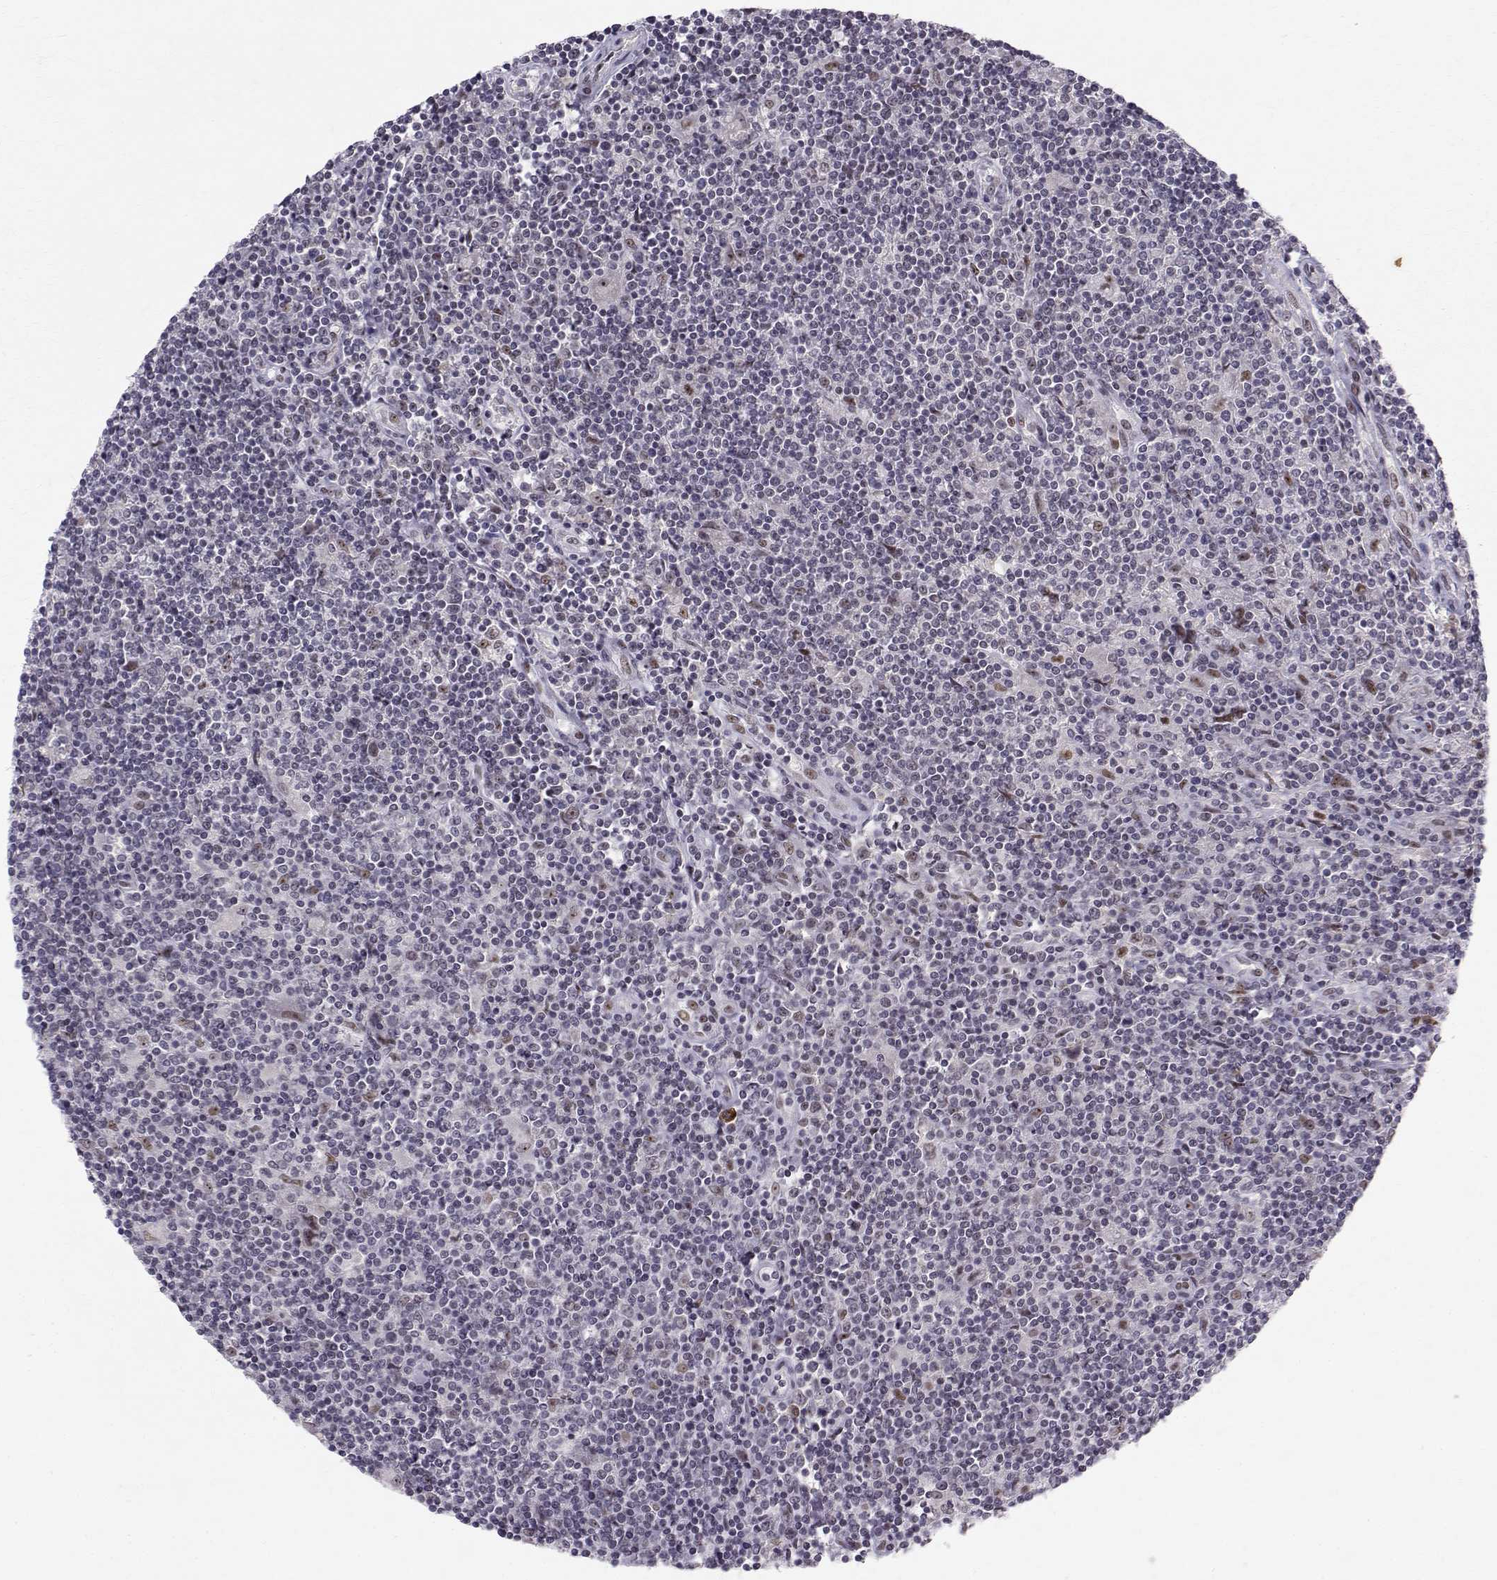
{"staining": {"intensity": "negative", "quantity": "none", "location": "none"}, "tissue": "lymphoma", "cell_type": "Tumor cells", "image_type": "cancer", "snomed": [{"axis": "morphology", "description": "Hodgkin's disease, NOS"}, {"axis": "topography", "description": "Lymph node"}], "caption": "High power microscopy micrograph of an immunohistochemistry (IHC) image of Hodgkin's disease, revealing no significant positivity in tumor cells.", "gene": "RPP38", "patient": {"sex": "male", "age": 40}}